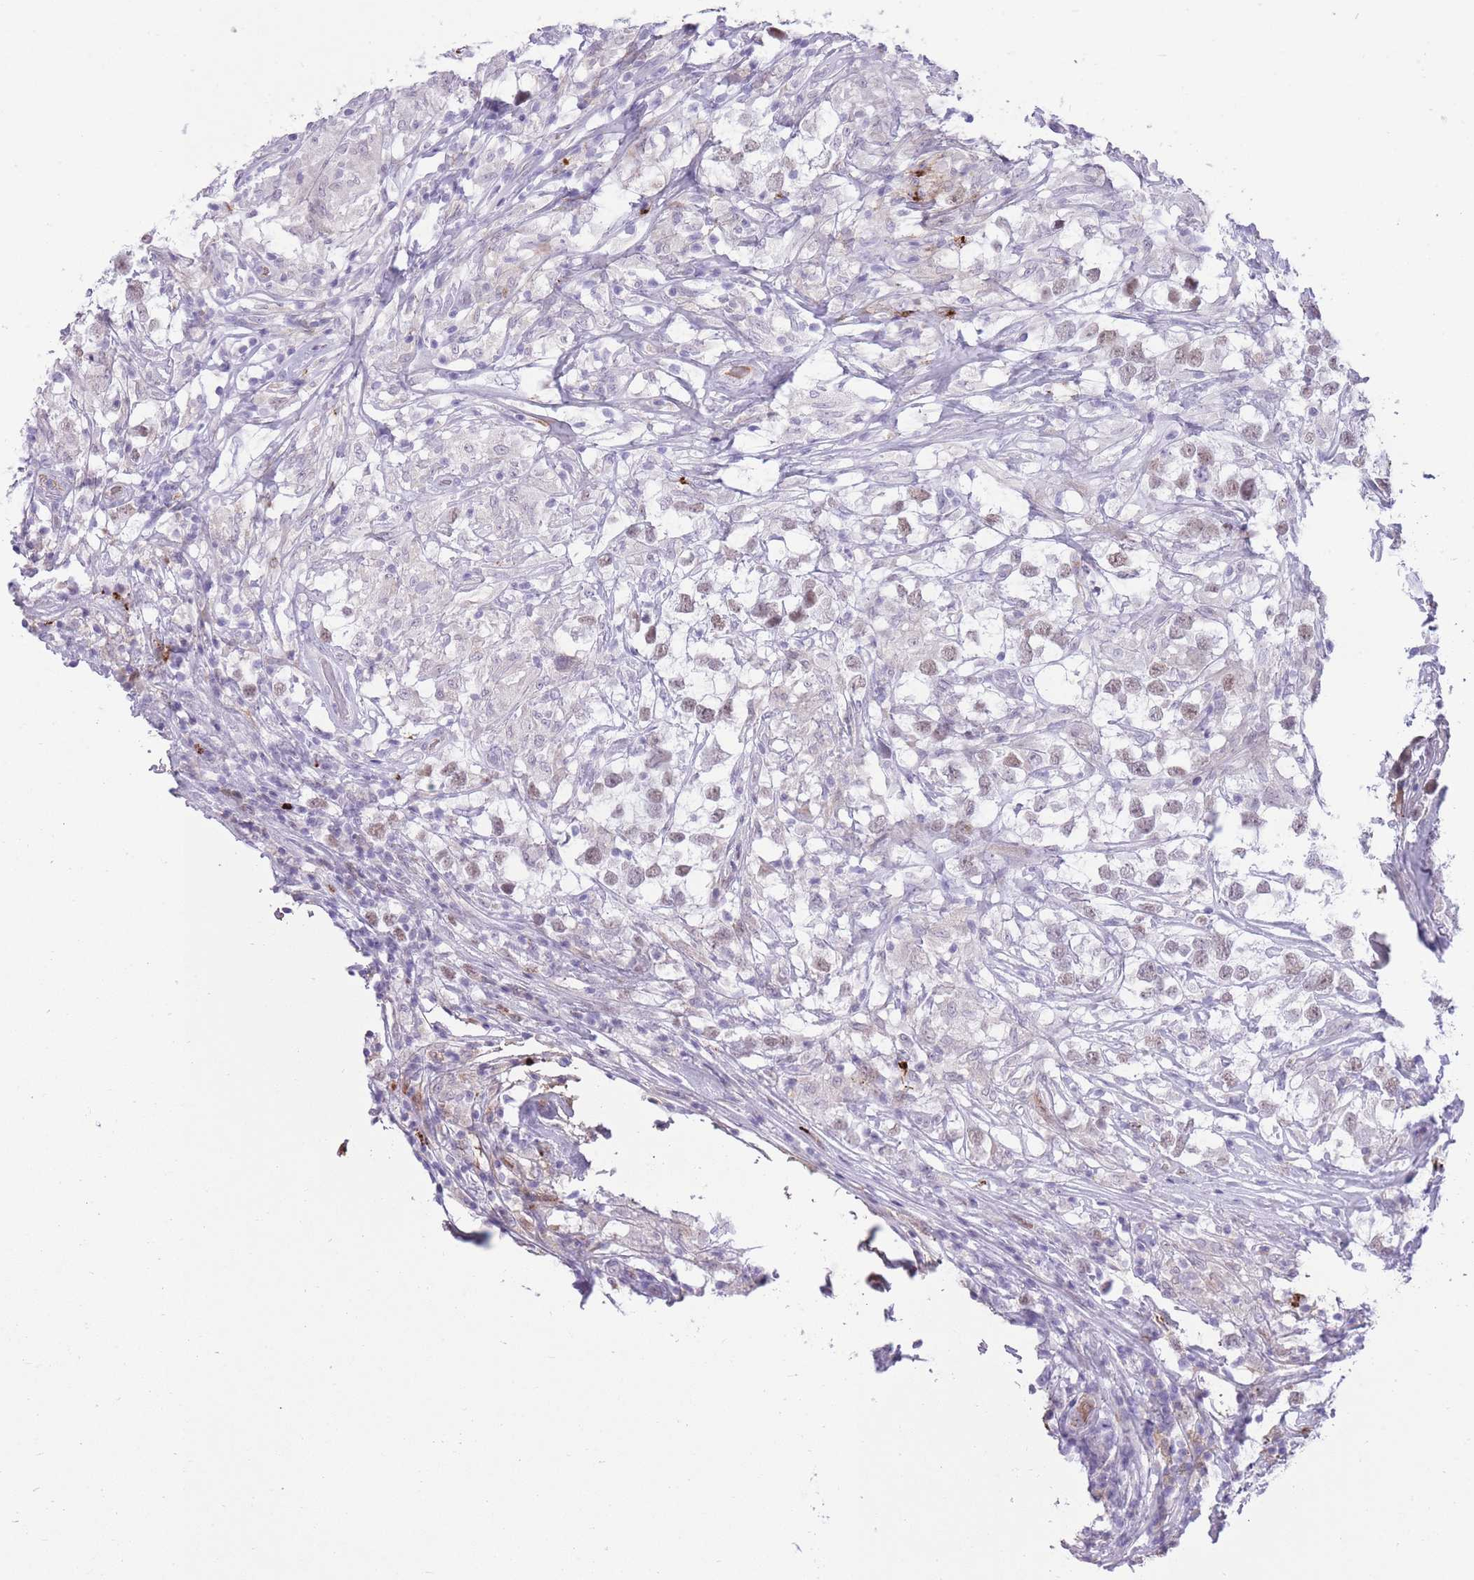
{"staining": {"intensity": "weak", "quantity": "<25%", "location": "nuclear"}, "tissue": "testis cancer", "cell_type": "Tumor cells", "image_type": "cancer", "snomed": [{"axis": "morphology", "description": "Seminoma, NOS"}, {"axis": "topography", "description": "Testis"}], "caption": "Tumor cells are negative for protein expression in human seminoma (testis).", "gene": "MEIS3", "patient": {"sex": "male", "age": 46}}